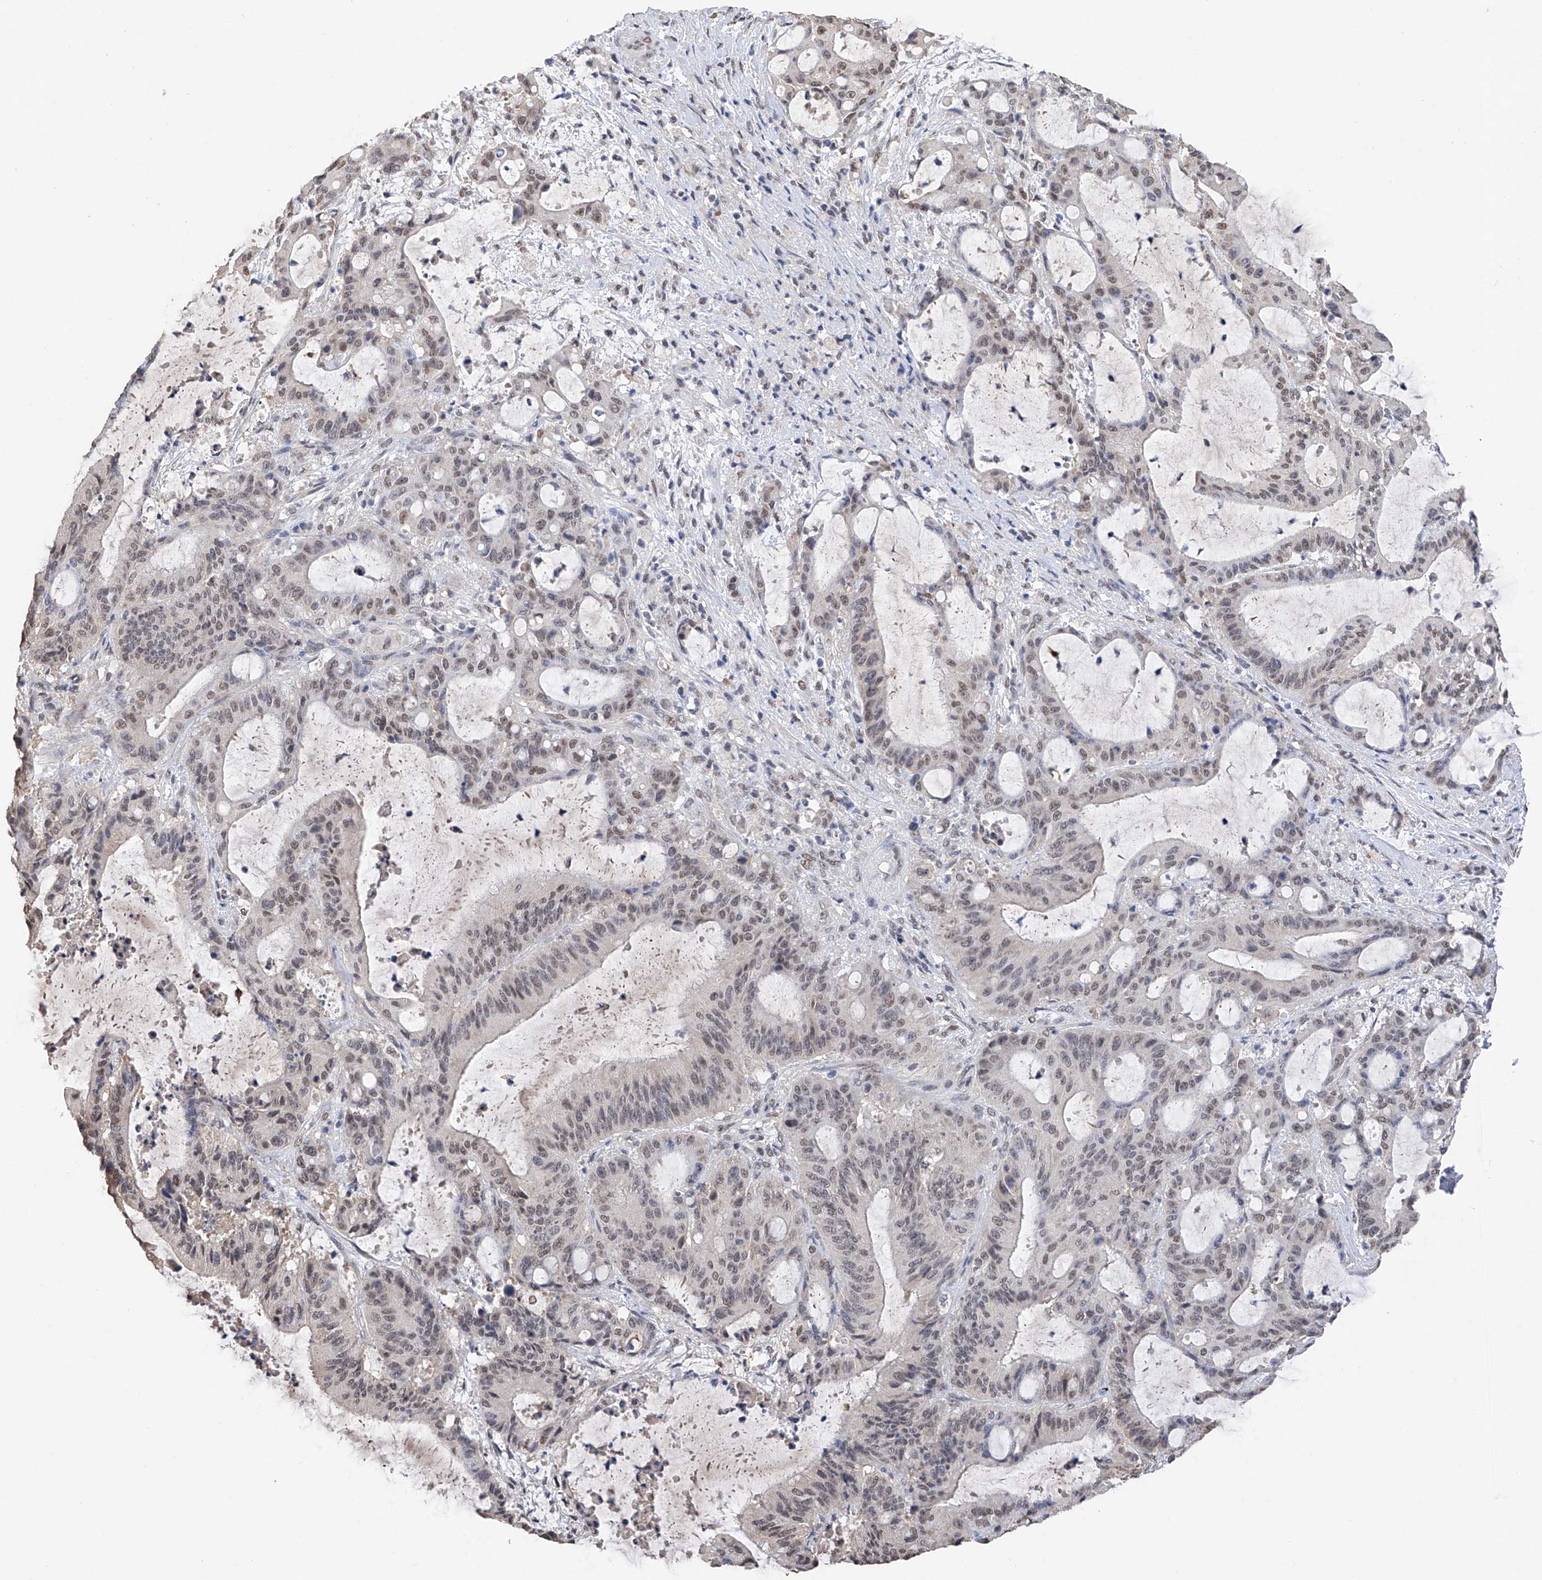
{"staining": {"intensity": "weak", "quantity": "25%-75%", "location": "nuclear"}, "tissue": "liver cancer", "cell_type": "Tumor cells", "image_type": "cancer", "snomed": [{"axis": "morphology", "description": "Normal tissue, NOS"}, {"axis": "morphology", "description": "Cholangiocarcinoma"}, {"axis": "topography", "description": "Liver"}, {"axis": "topography", "description": "Peripheral nerve tissue"}], "caption": "Liver cancer (cholangiocarcinoma) tissue shows weak nuclear expression in about 25%-75% of tumor cells, visualized by immunohistochemistry.", "gene": "DMAP1", "patient": {"sex": "female", "age": 73}}